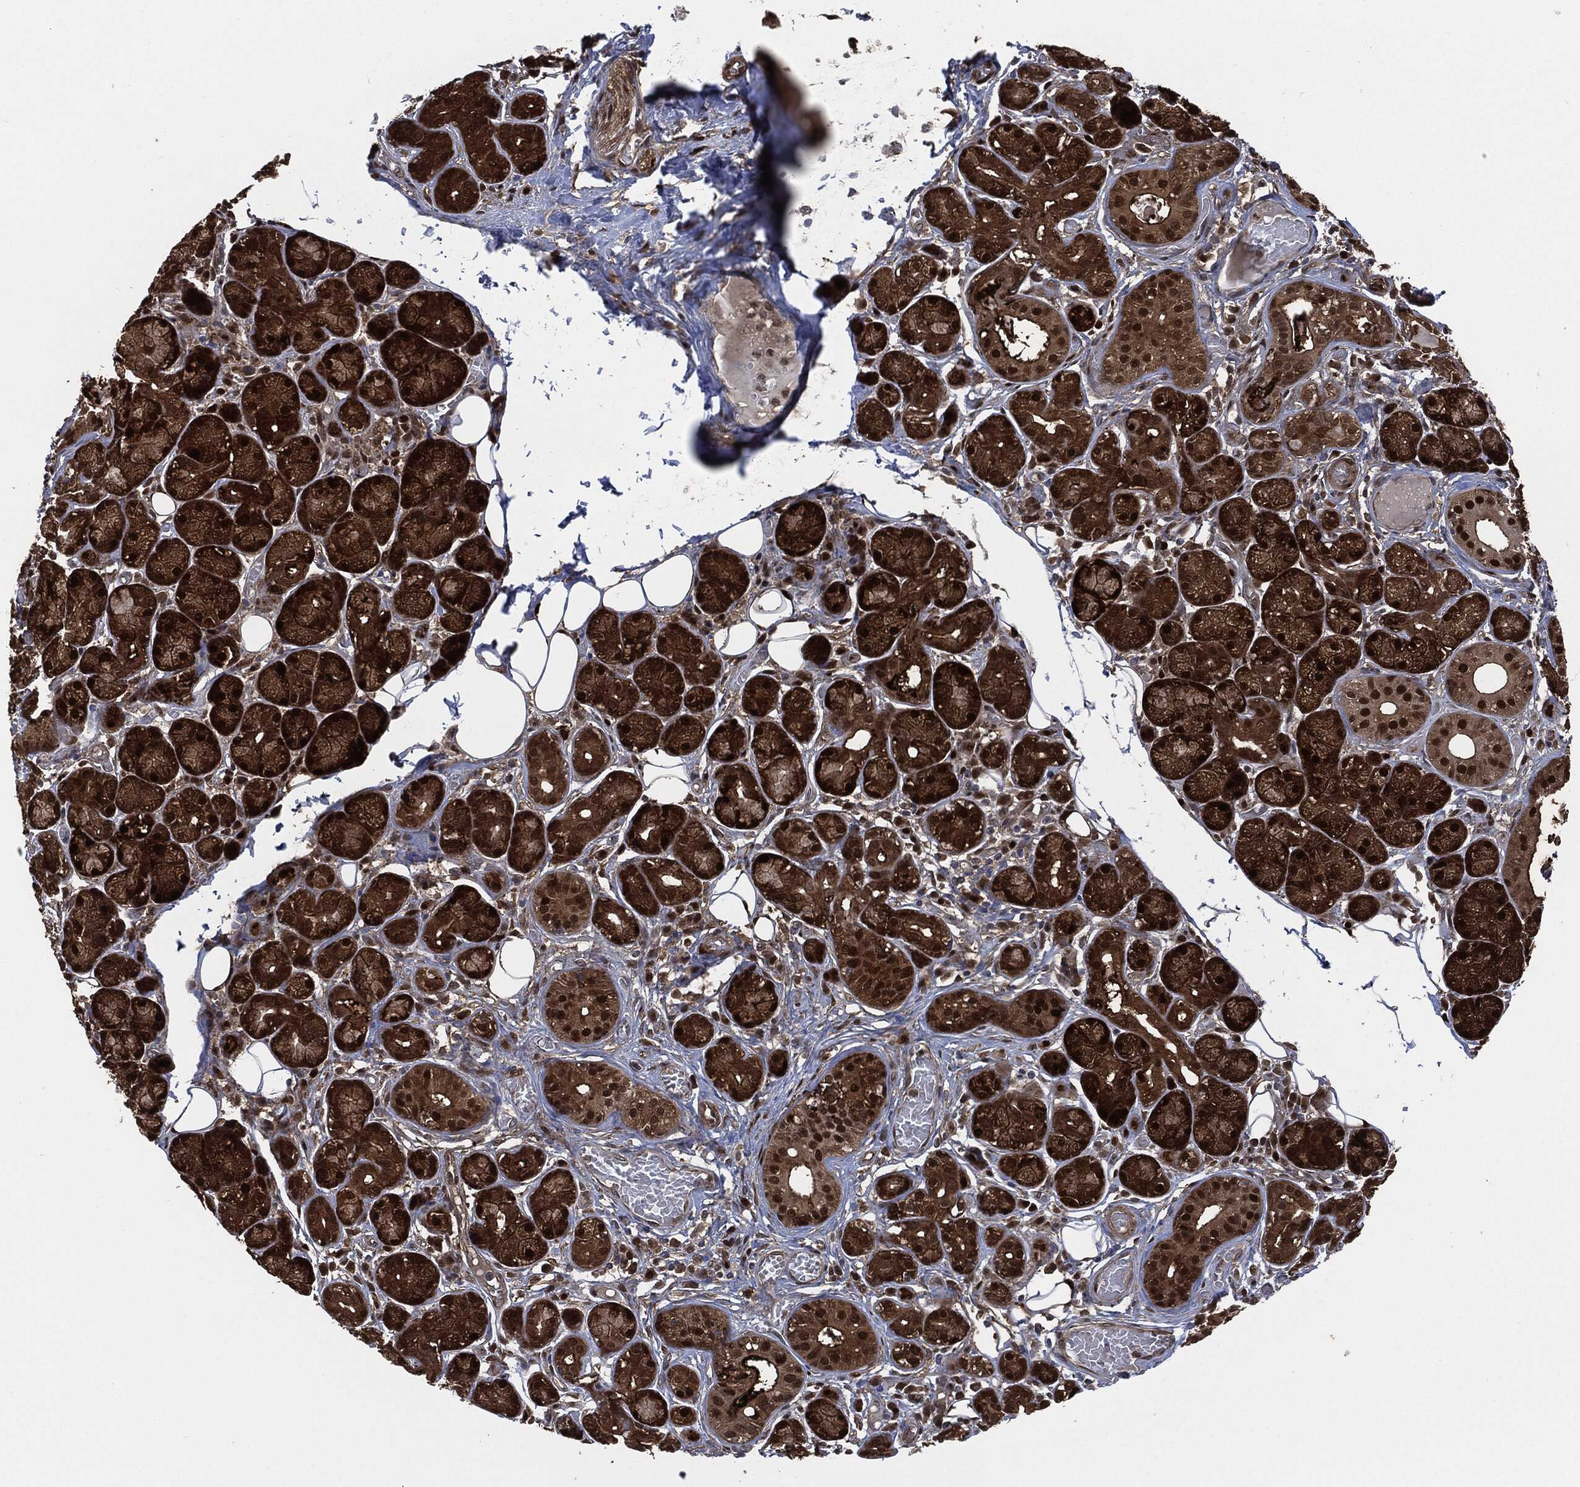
{"staining": {"intensity": "strong", "quantity": ">75%", "location": "cytoplasmic/membranous,nuclear"}, "tissue": "salivary gland", "cell_type": "Glandular cells", "image_type": "normal", "snomed": [{"axis": "morphology", "description": "Normal tissue, NOS"}, {"axis": "topography", "description": "Salivary gland"}], "caption": "Immunohistochemistry staining of normal salivary gland, which displays high levels of strong cytoplasmic/membranous,nuclear positivity in about >75% of glandular cells indicating strong cytoplasmic/membranous,nuclear protein positivity. The staining was performed using DAB (3,3'-diaminobenzidine) (brown) for protein detection and nuclei were counterstained in hematoxylin (blue).", "gene": "DCTN1", "patient": {"sex": "male", "age": 71}}